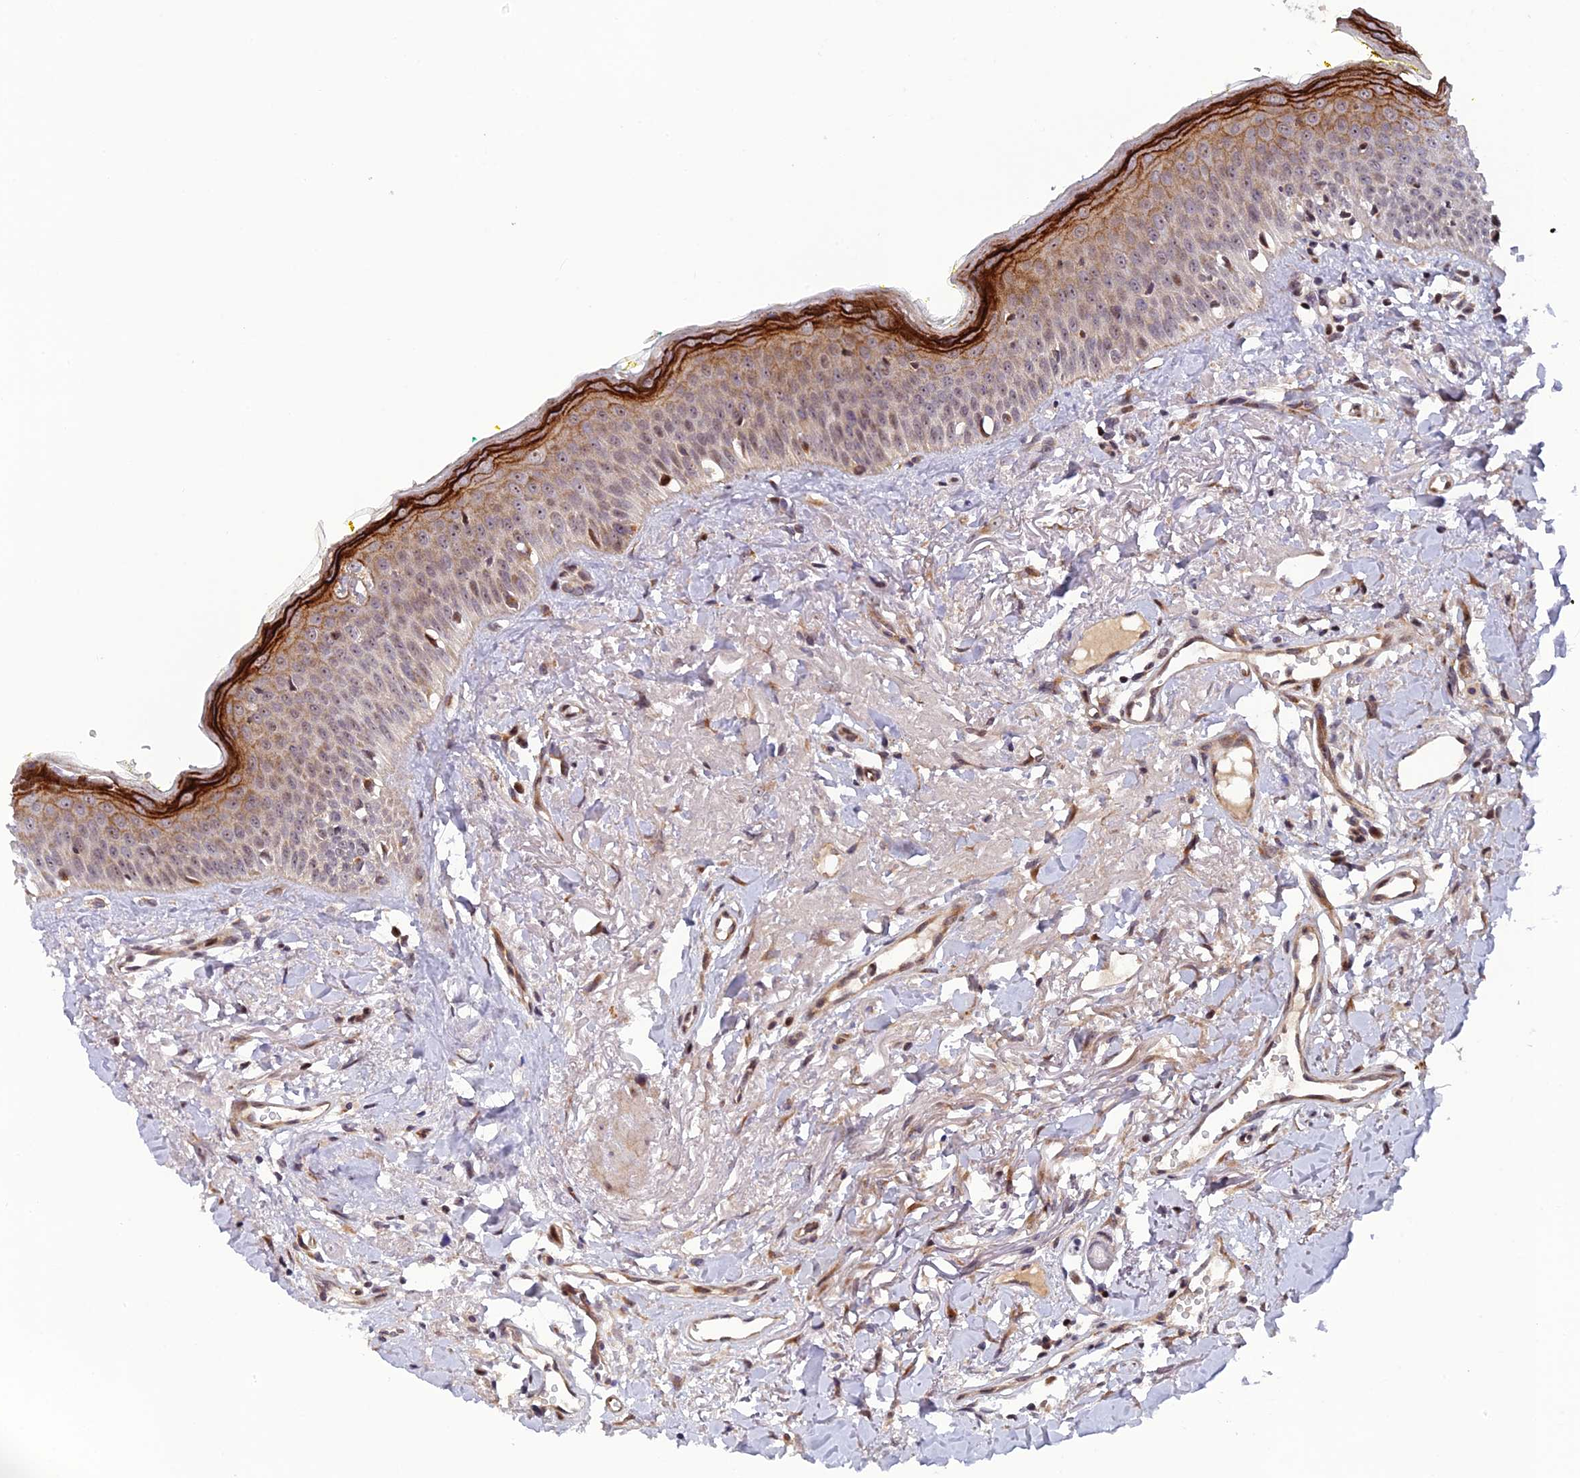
{"staining": {"intensity": "strong", "quantity": "25%-75%", "location": "cytoplasmic/membranous,nuclear"}, "tissue": "oral mucosa", "cell_type": "Squamous epithelial cells", "image_type": "normal", "snomed": [{"axis": "morphology", "description": "Normal tissue, NOS"}, {"axis": "topography", "description": "Oral tissue"}], "caption": "DAB immunohistochemical staining of unremarkable human oral mucosa demonstrates strong cytoplasmic/membranous,nuclear protein positivity in about 25%-75% of squamous epithelial cells. (DAB = brown stain, brightfield microscopy at high magnification).", "gene": "SMIM7", "patient": {"sex": "female", "age": 70}}